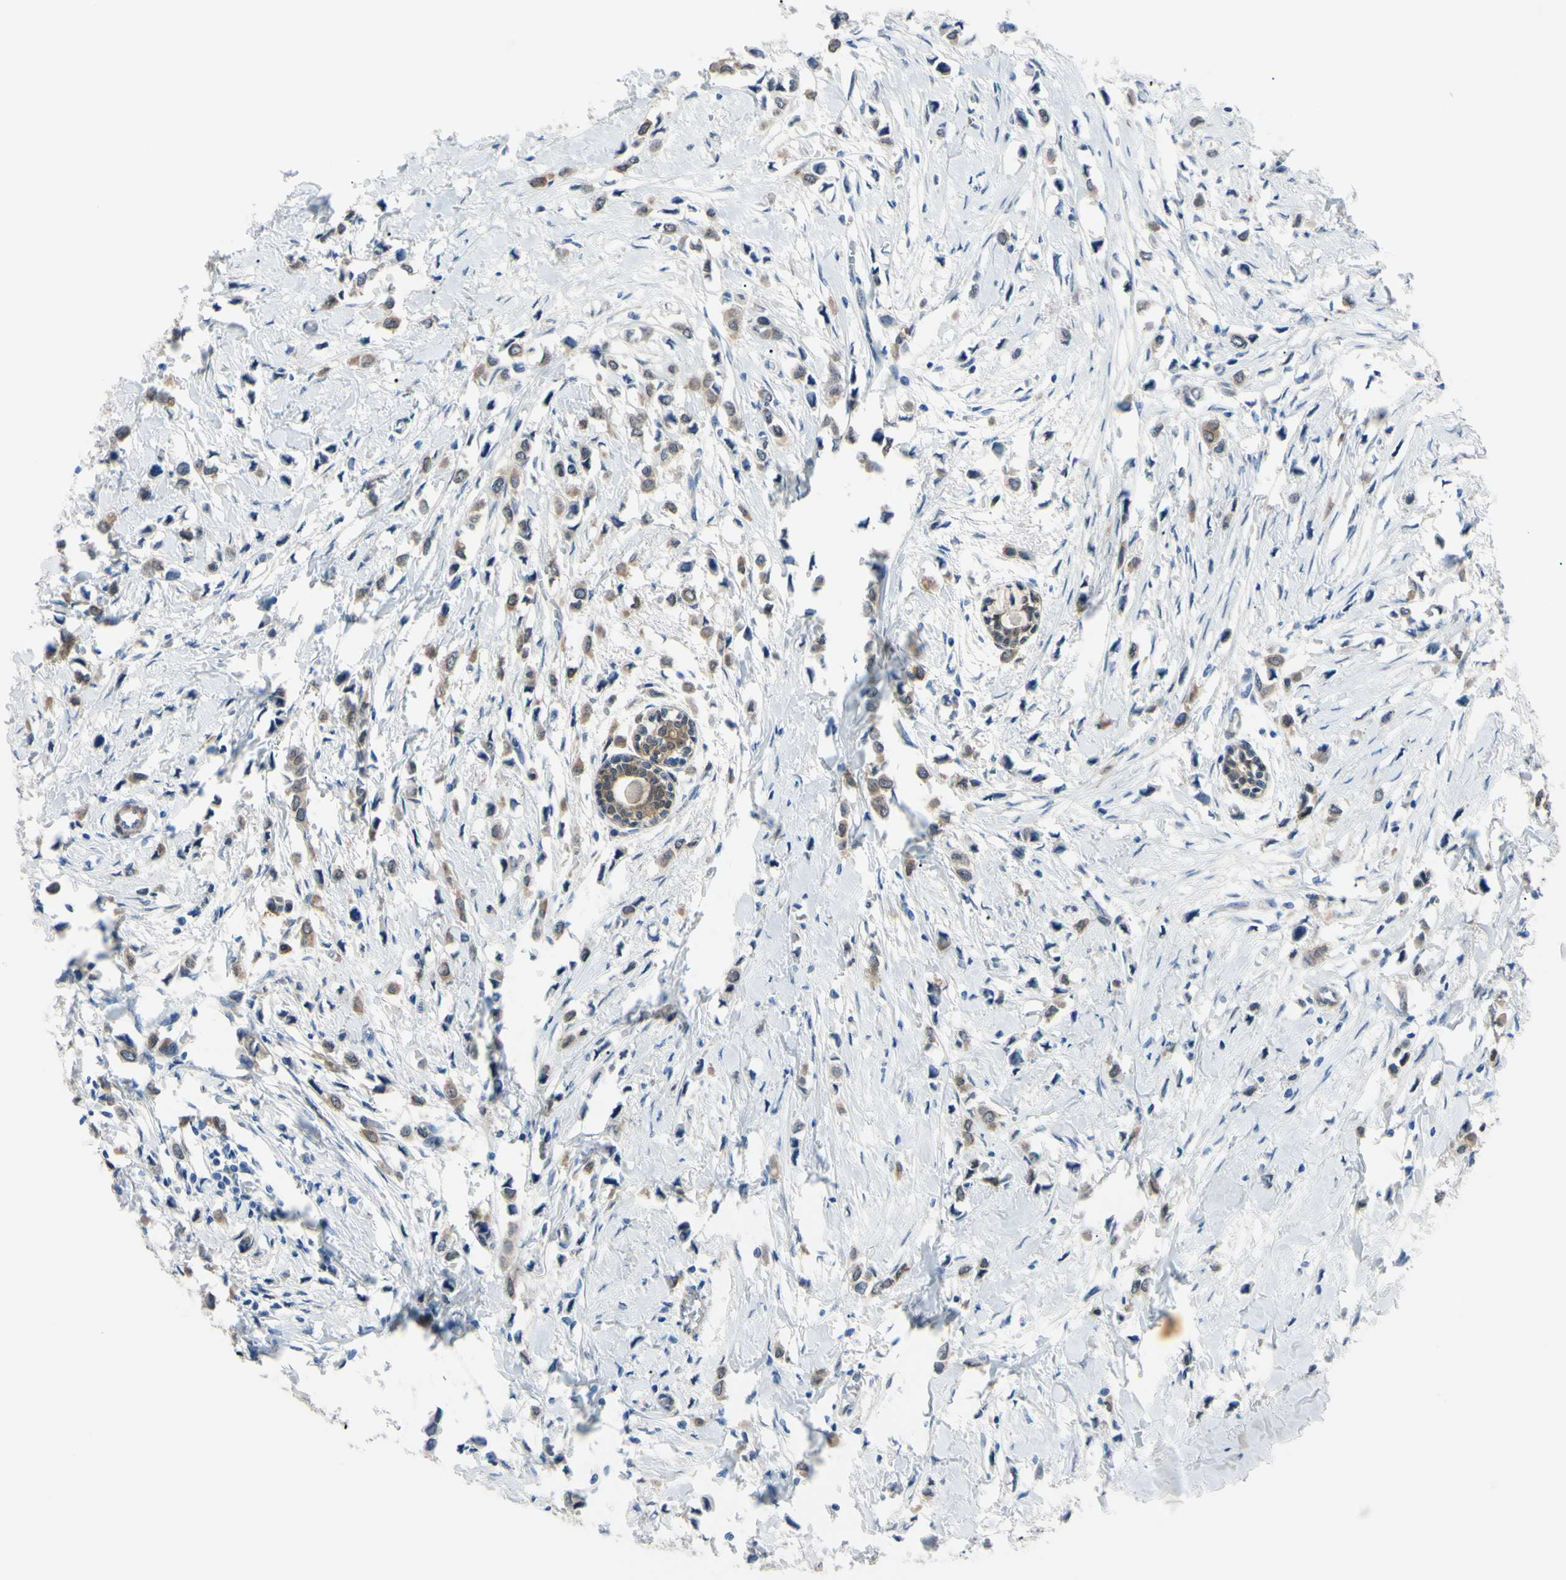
{"staining": {"intensity": "moderate", "quantity": "25%-75%", "location": "cytoplasmic/membranous"}, "tissue": "breast cancer", "cell_type": "Tumor cells", "image_type": "cancer", "snomed": [{"axis": "morphology", "description": "Lobular carcinoma"}, {"axis": "topography", "description": "Breast"}], "caption": "Moderate cytoplasmic/membranous protein positivity is identified in about 25%-75% of tumor cells in breast cancer.", "gene": "NOL3", "patient": {"sex": "female", "age": 51}}